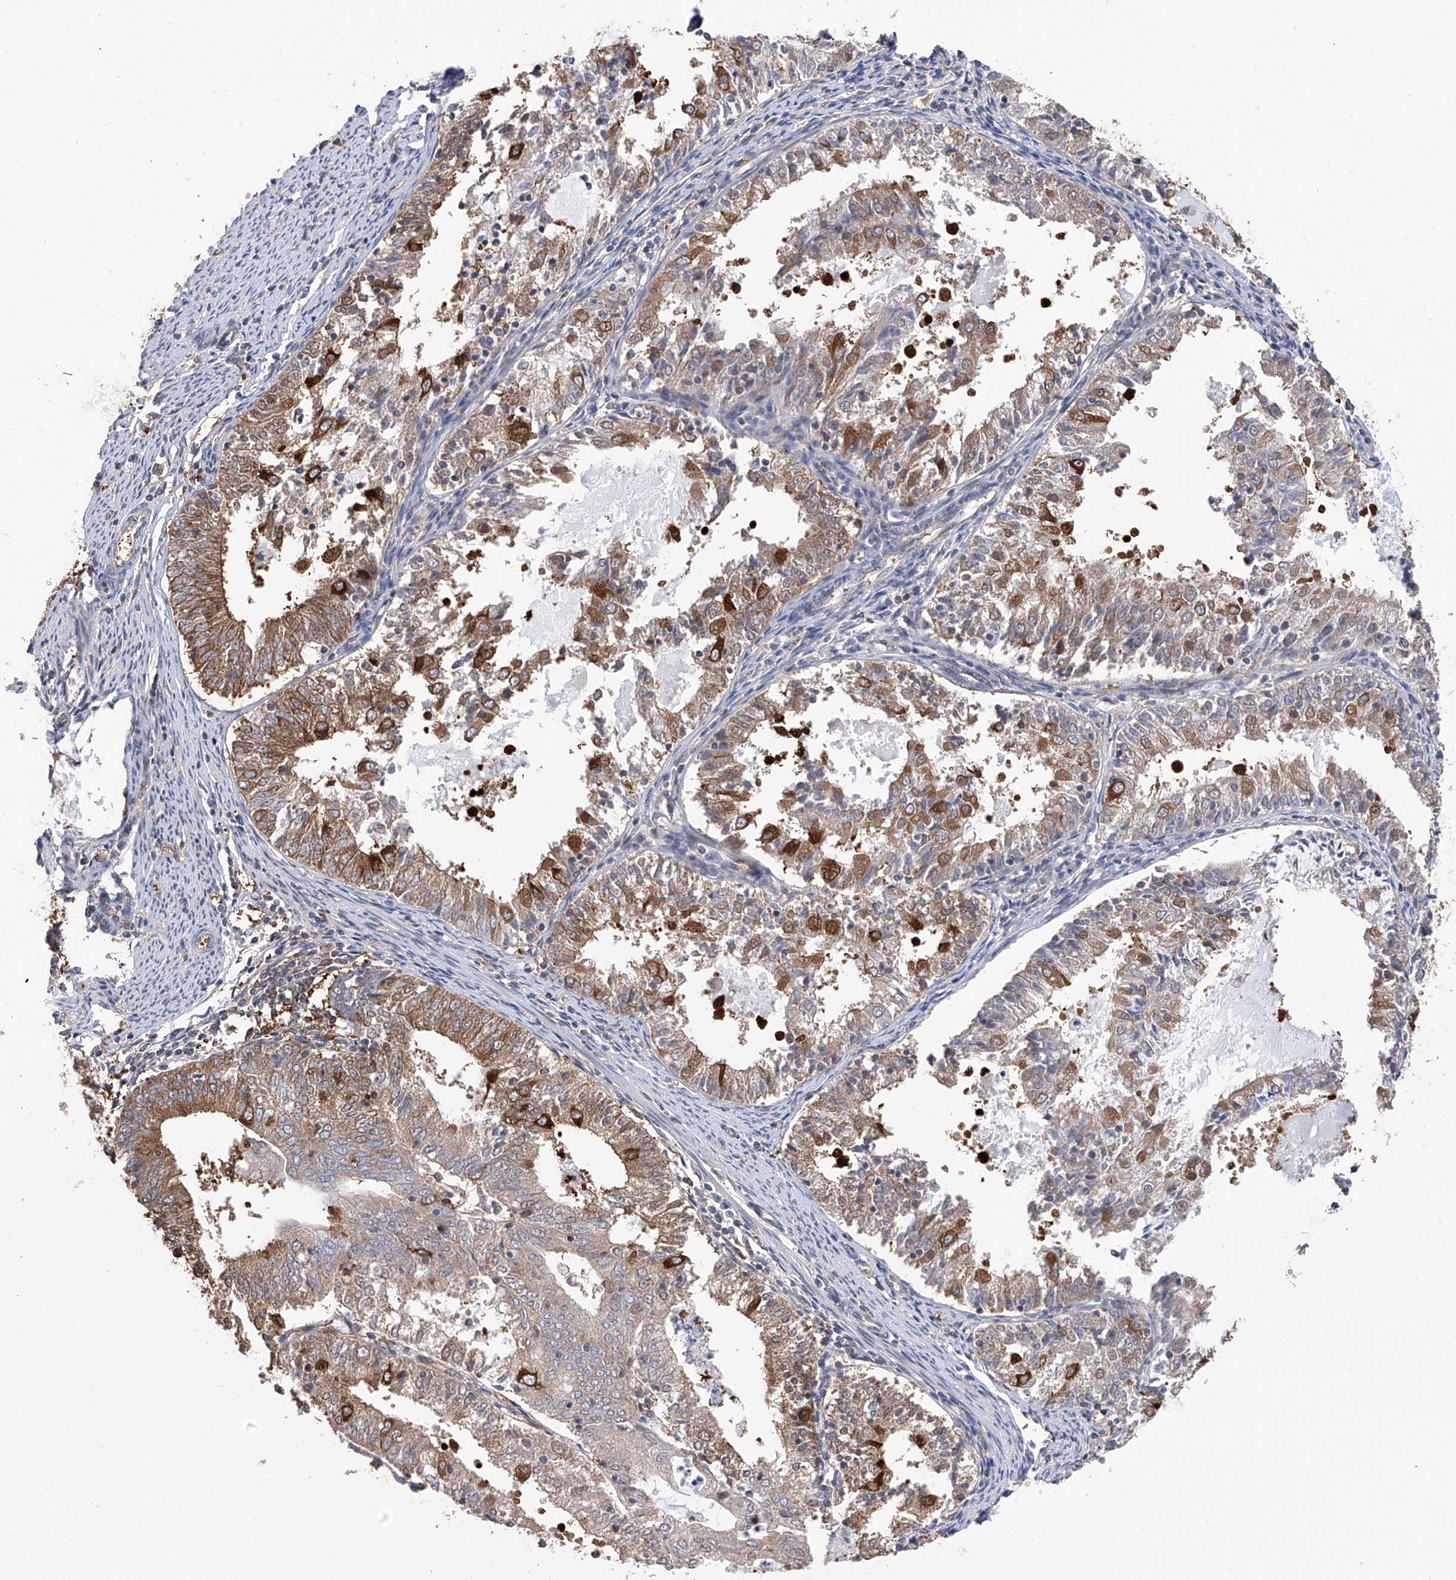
{"staining": {"intensity": "moderate", "quantity": "25%-75%", "location": "cytoplasmic/membranous"}, "tissue": "endometrial cancer", "cell_type": "Tumor cells", "image_type": "cancer", "snomed": [{"axis": "morphology", "description": "Adenocarcinoma, NOS"}, {"axis": "topography", "description": "Endometrium"}], "caption": "A high-resolution image shows immunohistochemistry staining of adenocarcinoma (endometrial), which exhibits moderate cytoplasmic/membranous positivity in approximately 25%-75% of tumor cells. (IHC, brightfield microscopy, high magnification).", "gene": "NUDT17", "patient": {"sex": "female", "age": 57}}